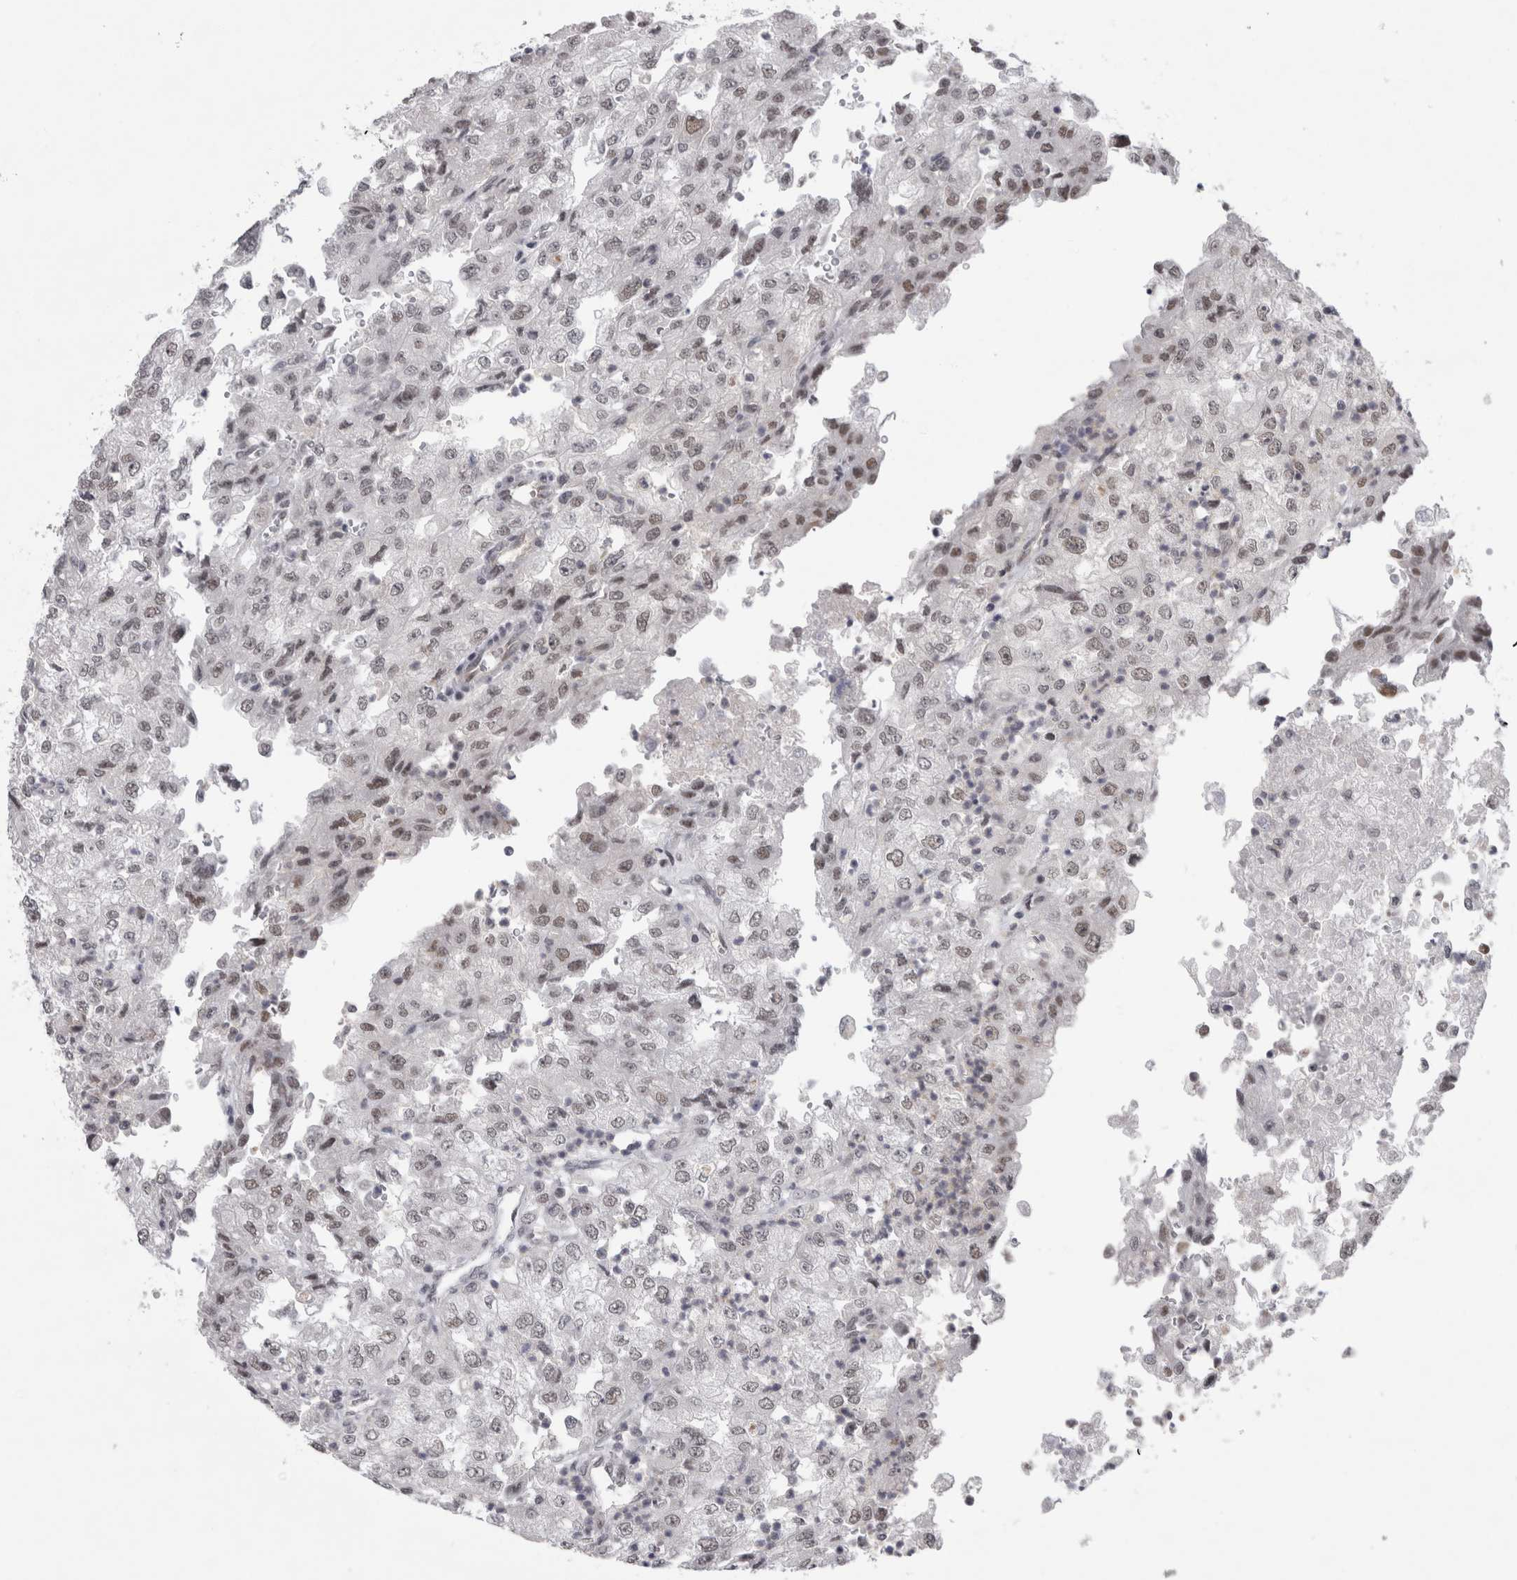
{"staining": {"intensity": "weak", "quantity": "25%-75%", "location": "nuclear"}, "tissue": "renal cancer", "cell_type": "Tumor cells", "image_type": "cancer", "snomed": [{"axis": "morphology", "description": "Adenocarcinoma, NOS"}, {"axis": "topography", "description": "Kidney"}], "caption": "Protein staining of renal adenocarcinoma tissue exhibits weak nuclear expression in approximately 25%-75% of tumor cells. The staining is performed using DAB (3,3'-diaminobenzidine) brown chromogen to label protein expression. The nuclei are counter-stained blue using hematoxylin.", "gene": "PSMB2", "patient": {"sex": "female", "age": 54}}